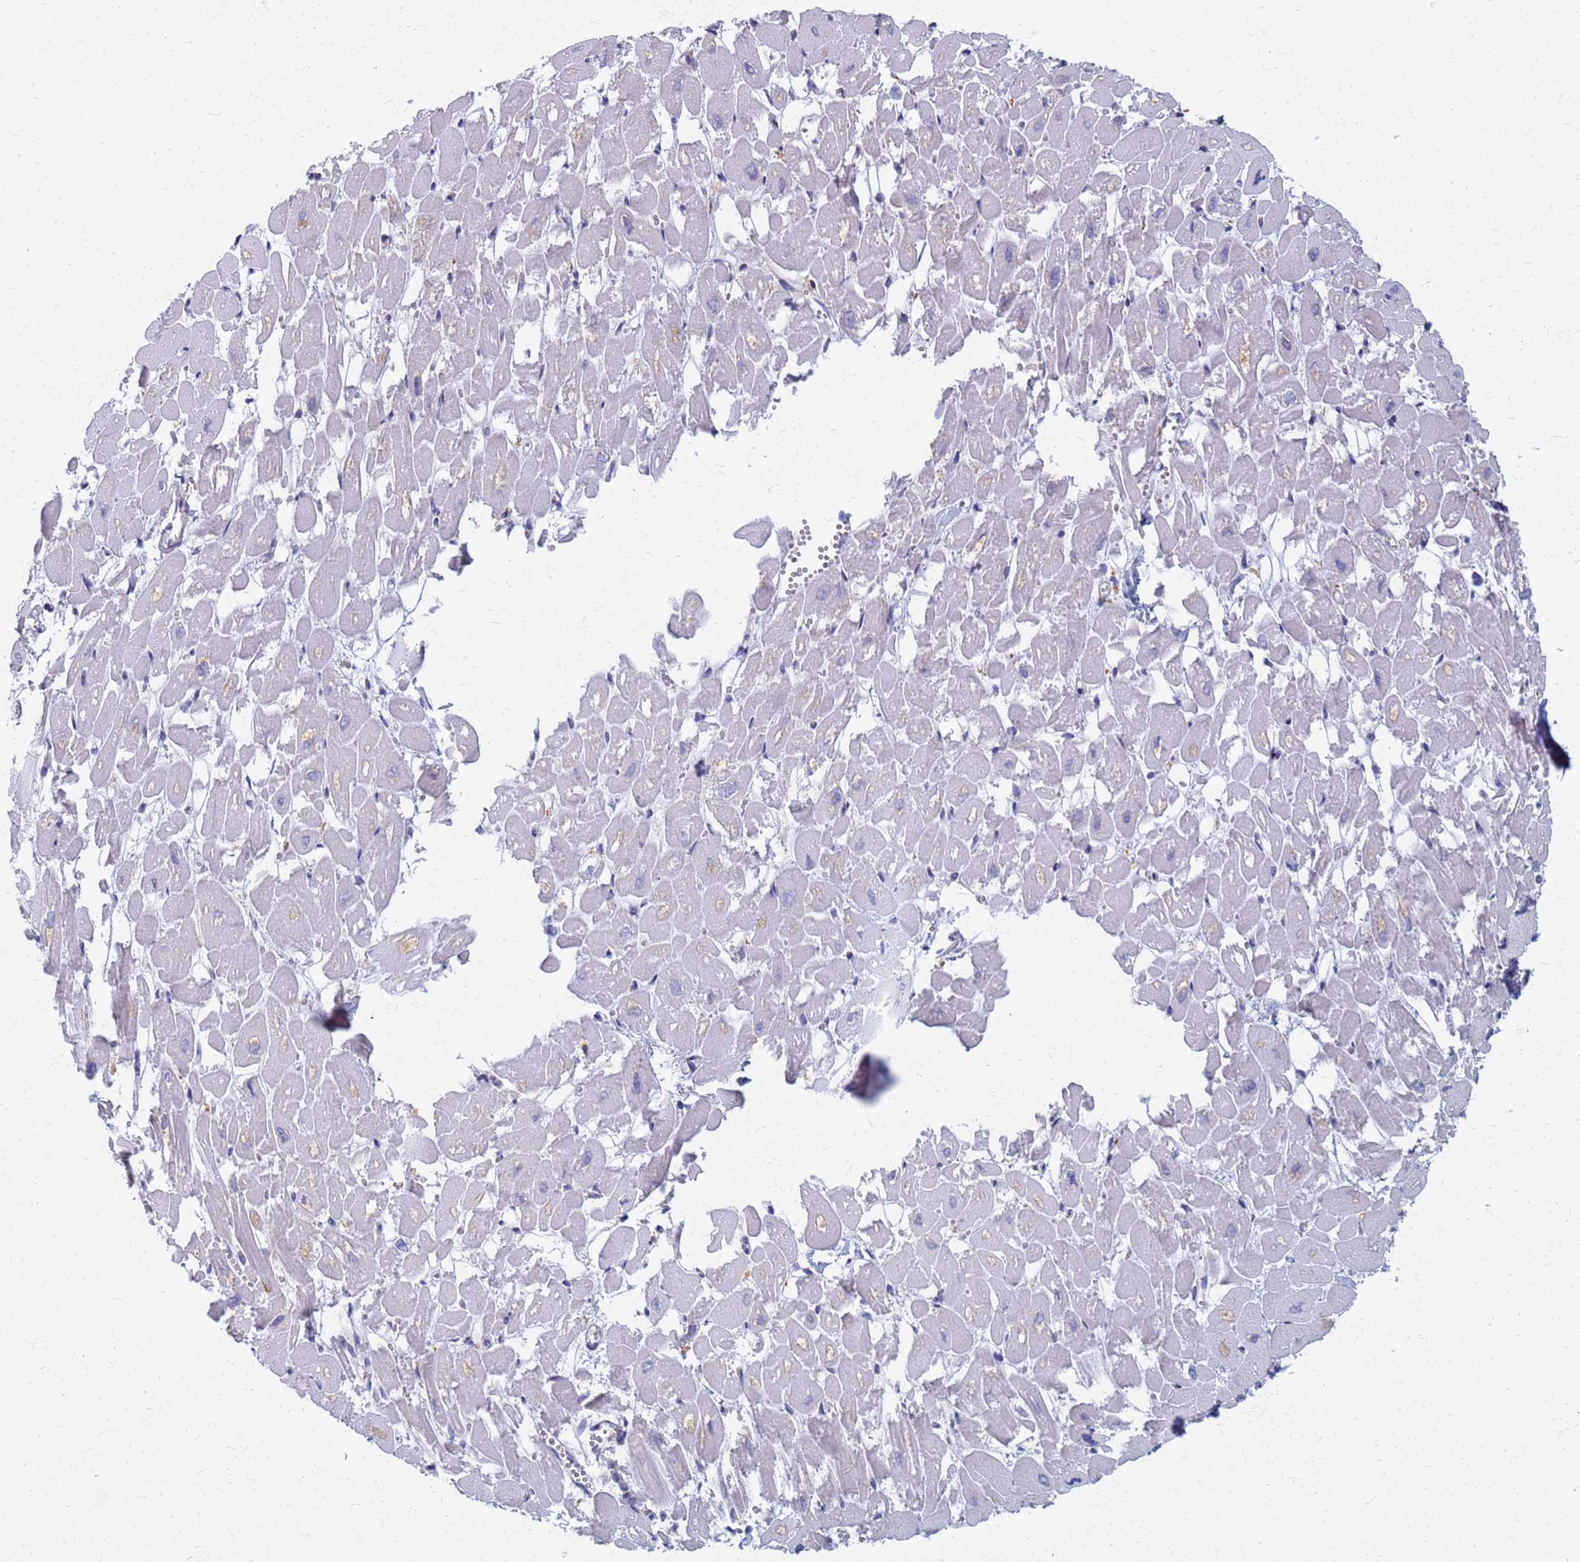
{"staining": {"intensity": "negative", "quantity": "none", "location": "none"}, "tissue": "heart muscle", "cell_type": "Cardiomyocytes", "image_type": "normal", "snomed": [{"axis": "morphology", "description": "Normal tissue, NOS"}, {"axis": "topography", "description": "Heart"}], "caption": "An IHC photomicrograph of normal heart muscle is shown. There is no staining in cardiomyocytes of heart muscle. (Brightfield microscopy of DAB IHC at high magnification).", "gene": "ATP6V1E1", "patient": {"sex": "male", "age": 54}}